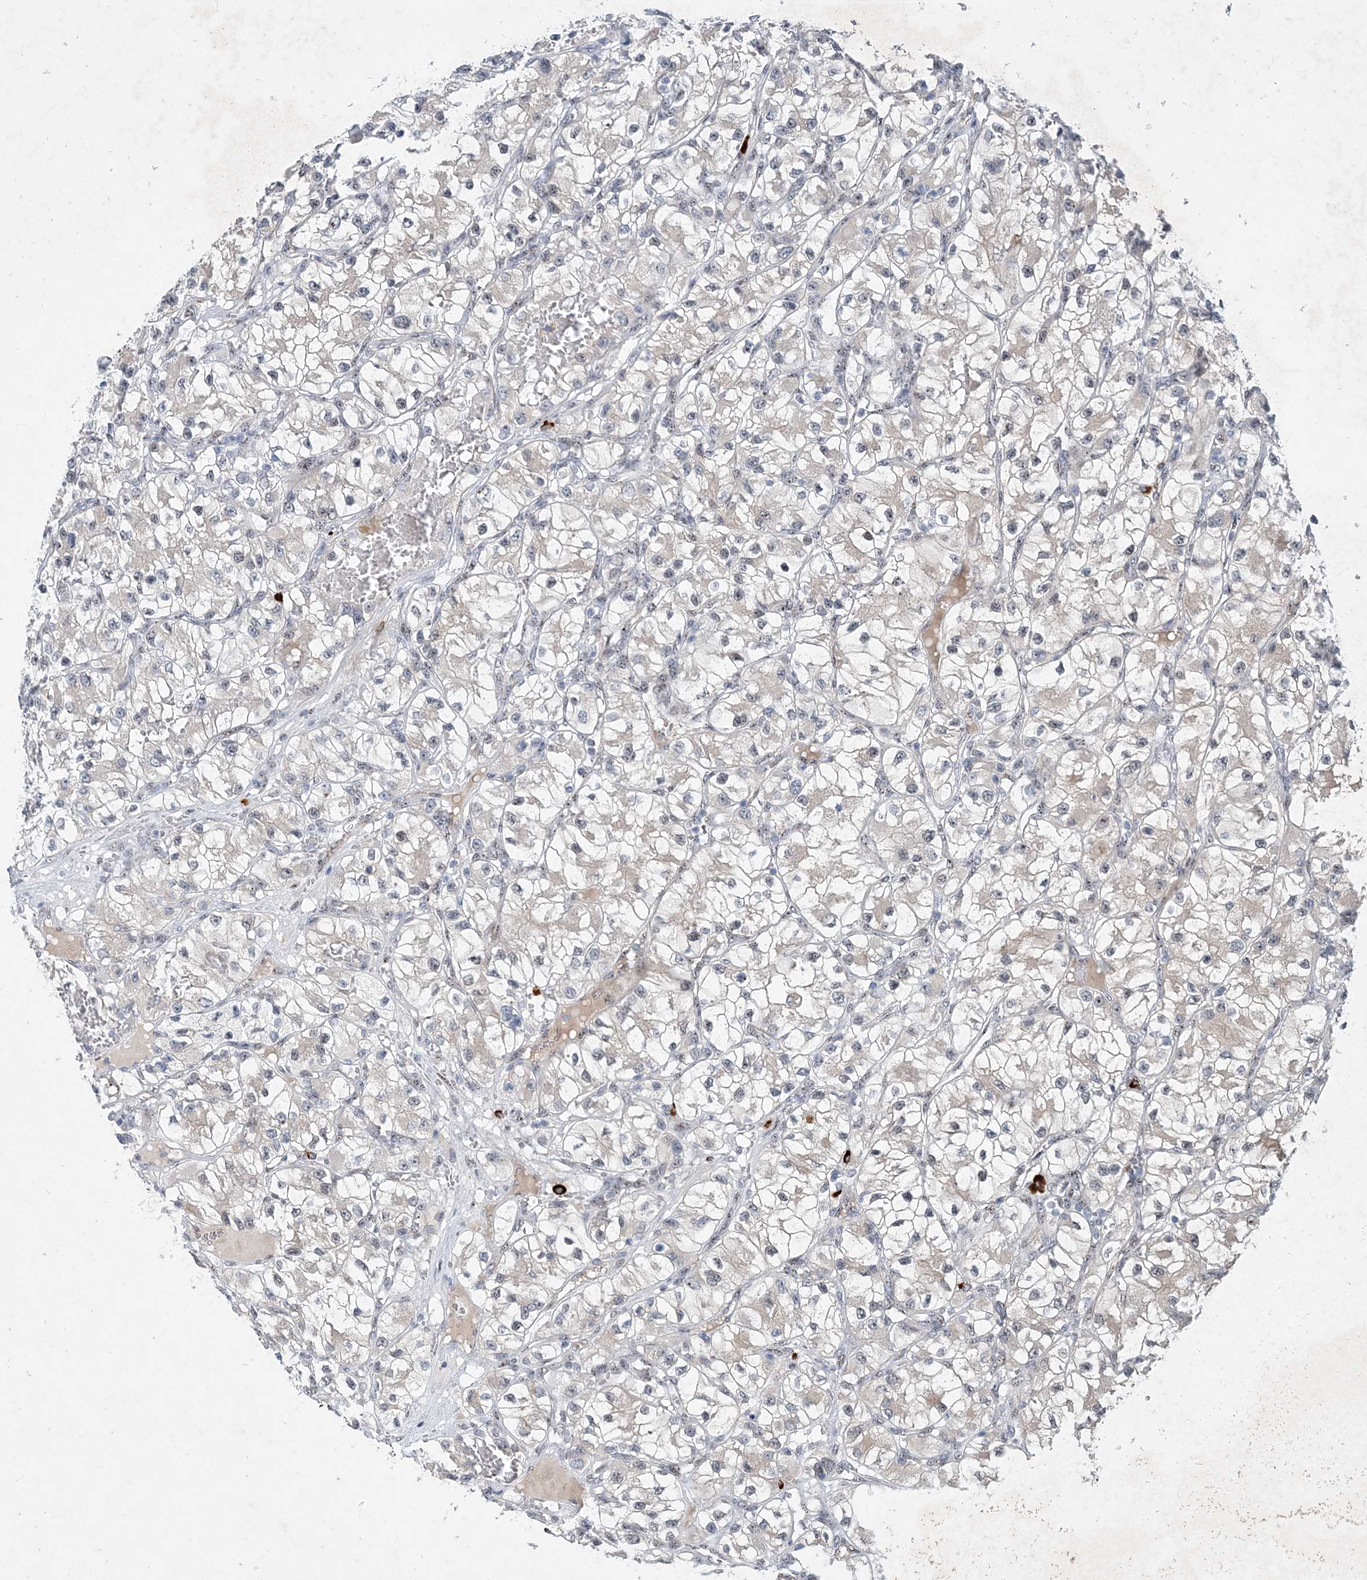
{"staining": {"intensity": "negative", "quantity": "none", "location": "none"}, "tissue": "renal cancer", "cell_type": "Tumor cells", "image_type": "cancer", "snomed": [{"axis": "morphology", "description": "Adenocarcinoma, NOS"}, {"axis": "topography", "description": "Kidney"}], "caption": "IHC histopathology image of human renal cancer (adenocarcinoma) stained for a protein (brown), which reveals no expression in tumor cells. The staining is performed using DAB brown chromogen with nuclei counter-stained in using hematoxylin.", "gene": "GIN1", "patient": {"sex": "female", "age": 57}}